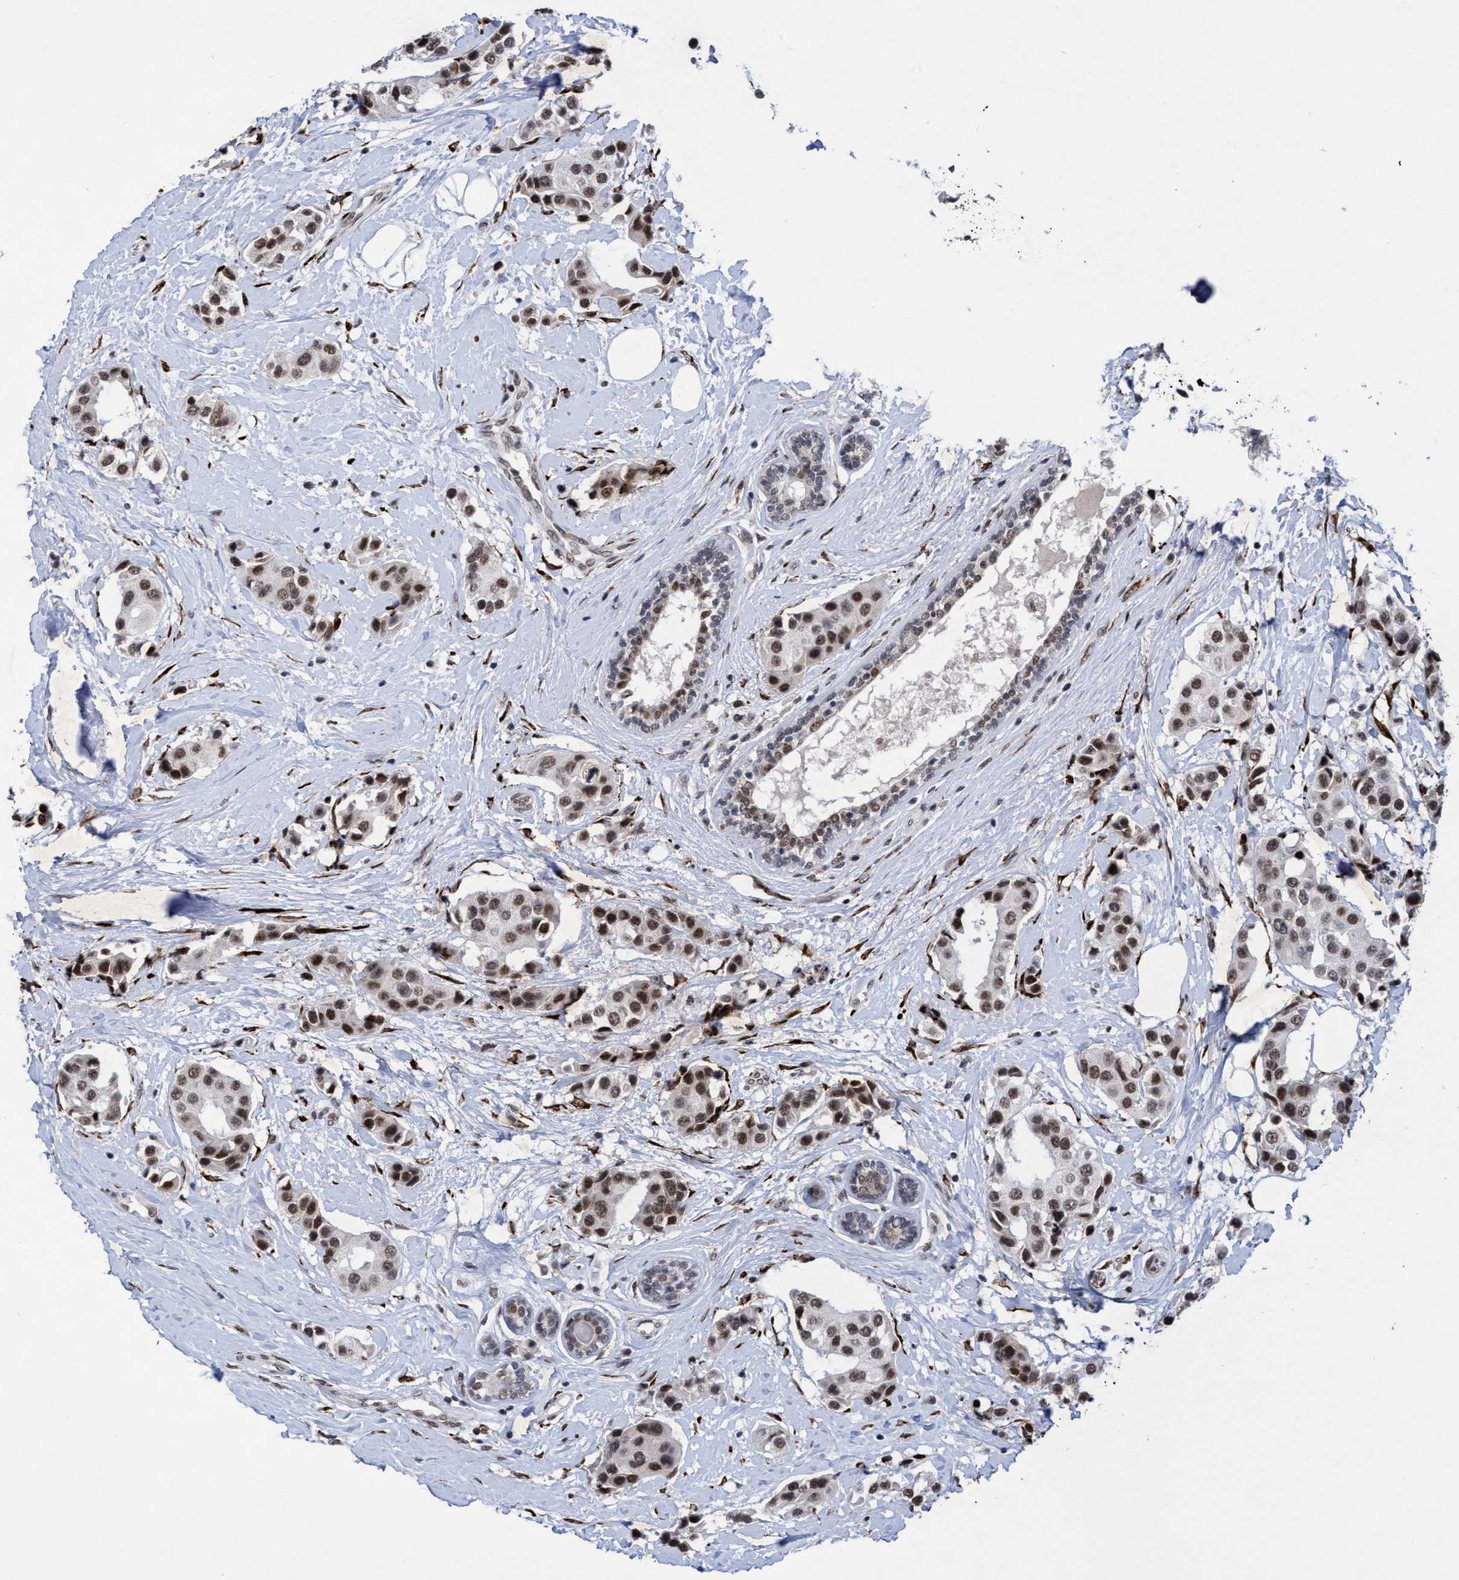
{"staining": {"intensity": "moderate", "quantity": ">75%", "location": "nuclear"}, "tissue": "breast cancer", "cell_type": "Tumor cells", "image_type": "cancer", "snomed": [{"axis": "morphology", "description": "Normal tissue, NOS"}, {"axis": "morphology", "description": "Duct carcinoma"}, {"axis": "topography", "description": "Breast"}], "caption": "IHC of human breast cancer (infiltrating ductal carcinoma) exhibits medium levels of moderate nuclear expression in about >75% of tumor cells. The staining is performed using DAB (3,3'-diaminobenzidine) brown chromogen to label protein expression. The nuclei are counter-stained blue using hematoxylin.", "gene": "GLT6D1", "patient": {"sex": "female", "age": 39}}